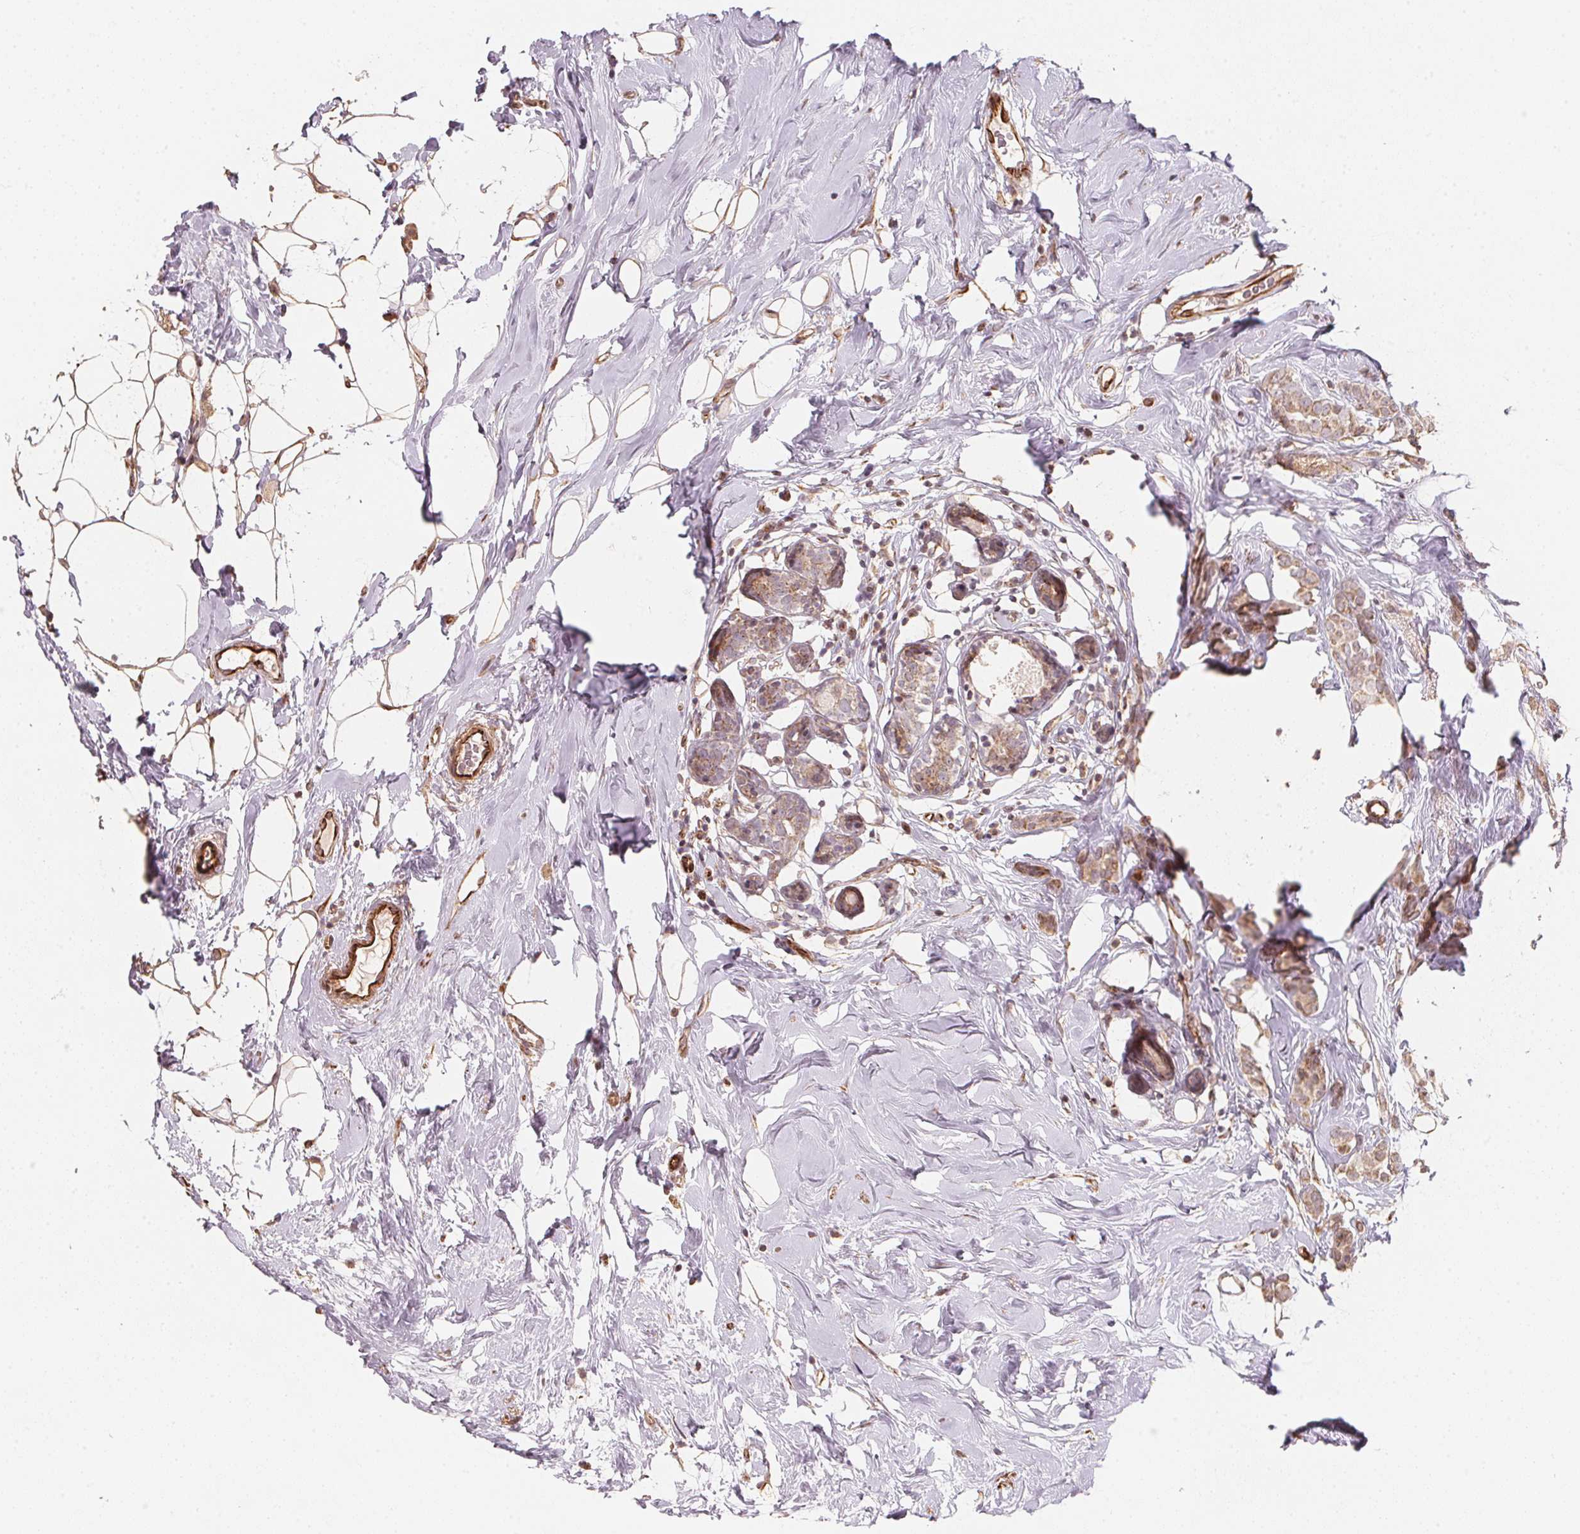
{"staining": {"intensity": "weak", "quantity": ">75%", "location": "cytoplasmic/membranous"}, "tissue": "breast cancer", "cell_type": "Tumor cells", "image_type": "cancer", "snomed": [{"axis": "morphology", "description": "Lobular carcinoma"}, {"axis": "topography", "description": "Breast"}], "caption": "Immunohistochemical staining of breast cancer (lobular carcinoma) demonstrates weak cytoplasmic/membranous protein positivity in about >75% of tumor cells.", "gene": "TSPAN12", "patient": {"sex": "female", "age": 49}}